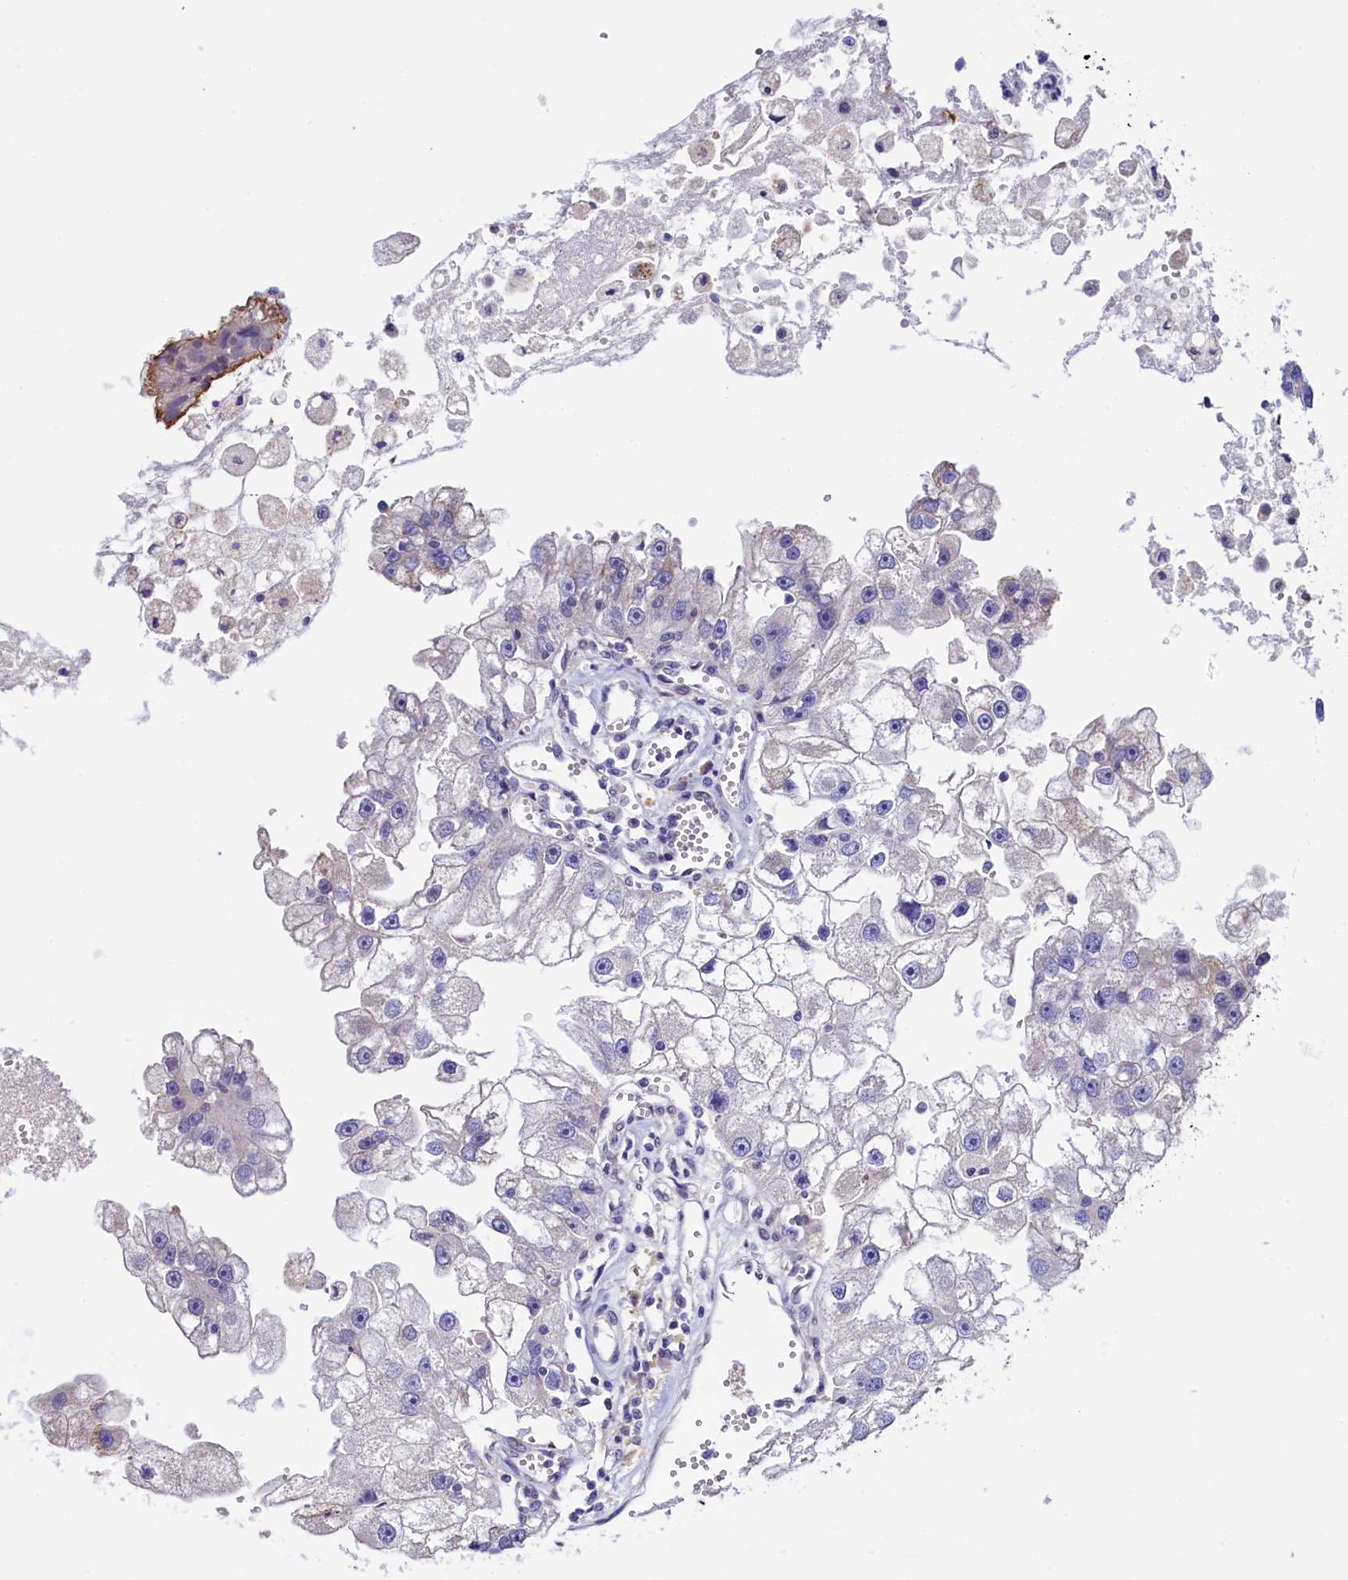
{"staining": {"intensity": "weak", "quantity": "<25%", "location": "cytoplasmic/membranous"}, "tissue": "renal cancer", "cell_type": "Tumor cells", "image_type": "cancer", "snomed": [{"axis": "morphology", "description": "Adenocarcinoma, NOS"}, {"axis": "topography", "description": "Kidney"}], "caption": "IHC micrograph of human renal cancer stained for a protein (brown), which exhibits no expression in tumor cells. Brightfield microscopy of IHC stained with DAB (3,3'-diaminobenzidine) (brown) and hematoxylin (blue), captured at high magnification.", "gene": "FLYWCH2", "patient": {"sex": "male", "age": 63}}